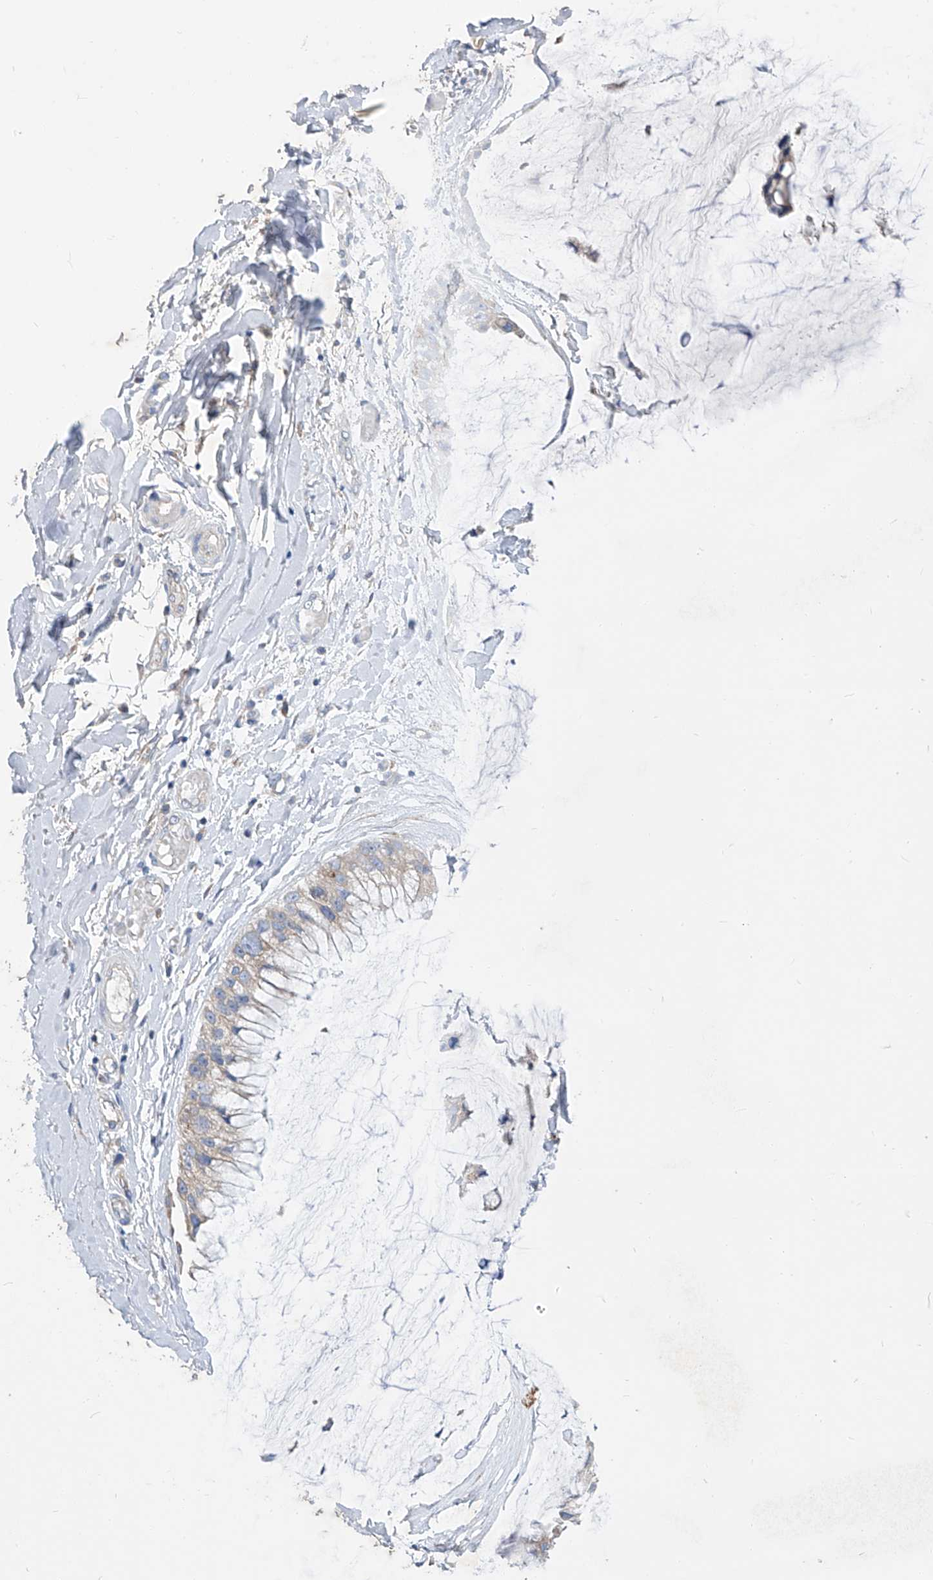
{"staining": {"intensity": "weak", "quantity": "25%-75%", "location": "cytoplasmic/membranous"}, "tissue": "ovarian cancer", "cell_type": "Tumor cells", "image_type": "cancer", "snomed": [{"axis": "morphology", "description": "Cystadenocarcinoma, mucinous, NOS"}, {"axis": "topography", "description": "Ovary"}], "caption": "Ovarian mucinous cystadenocarcinoma stained for a protein reveals weak cytoplasmic/membranous positivity in tumor cells.", "gene": "UFL1", "patient": {"sex": "female", "age": 39}}